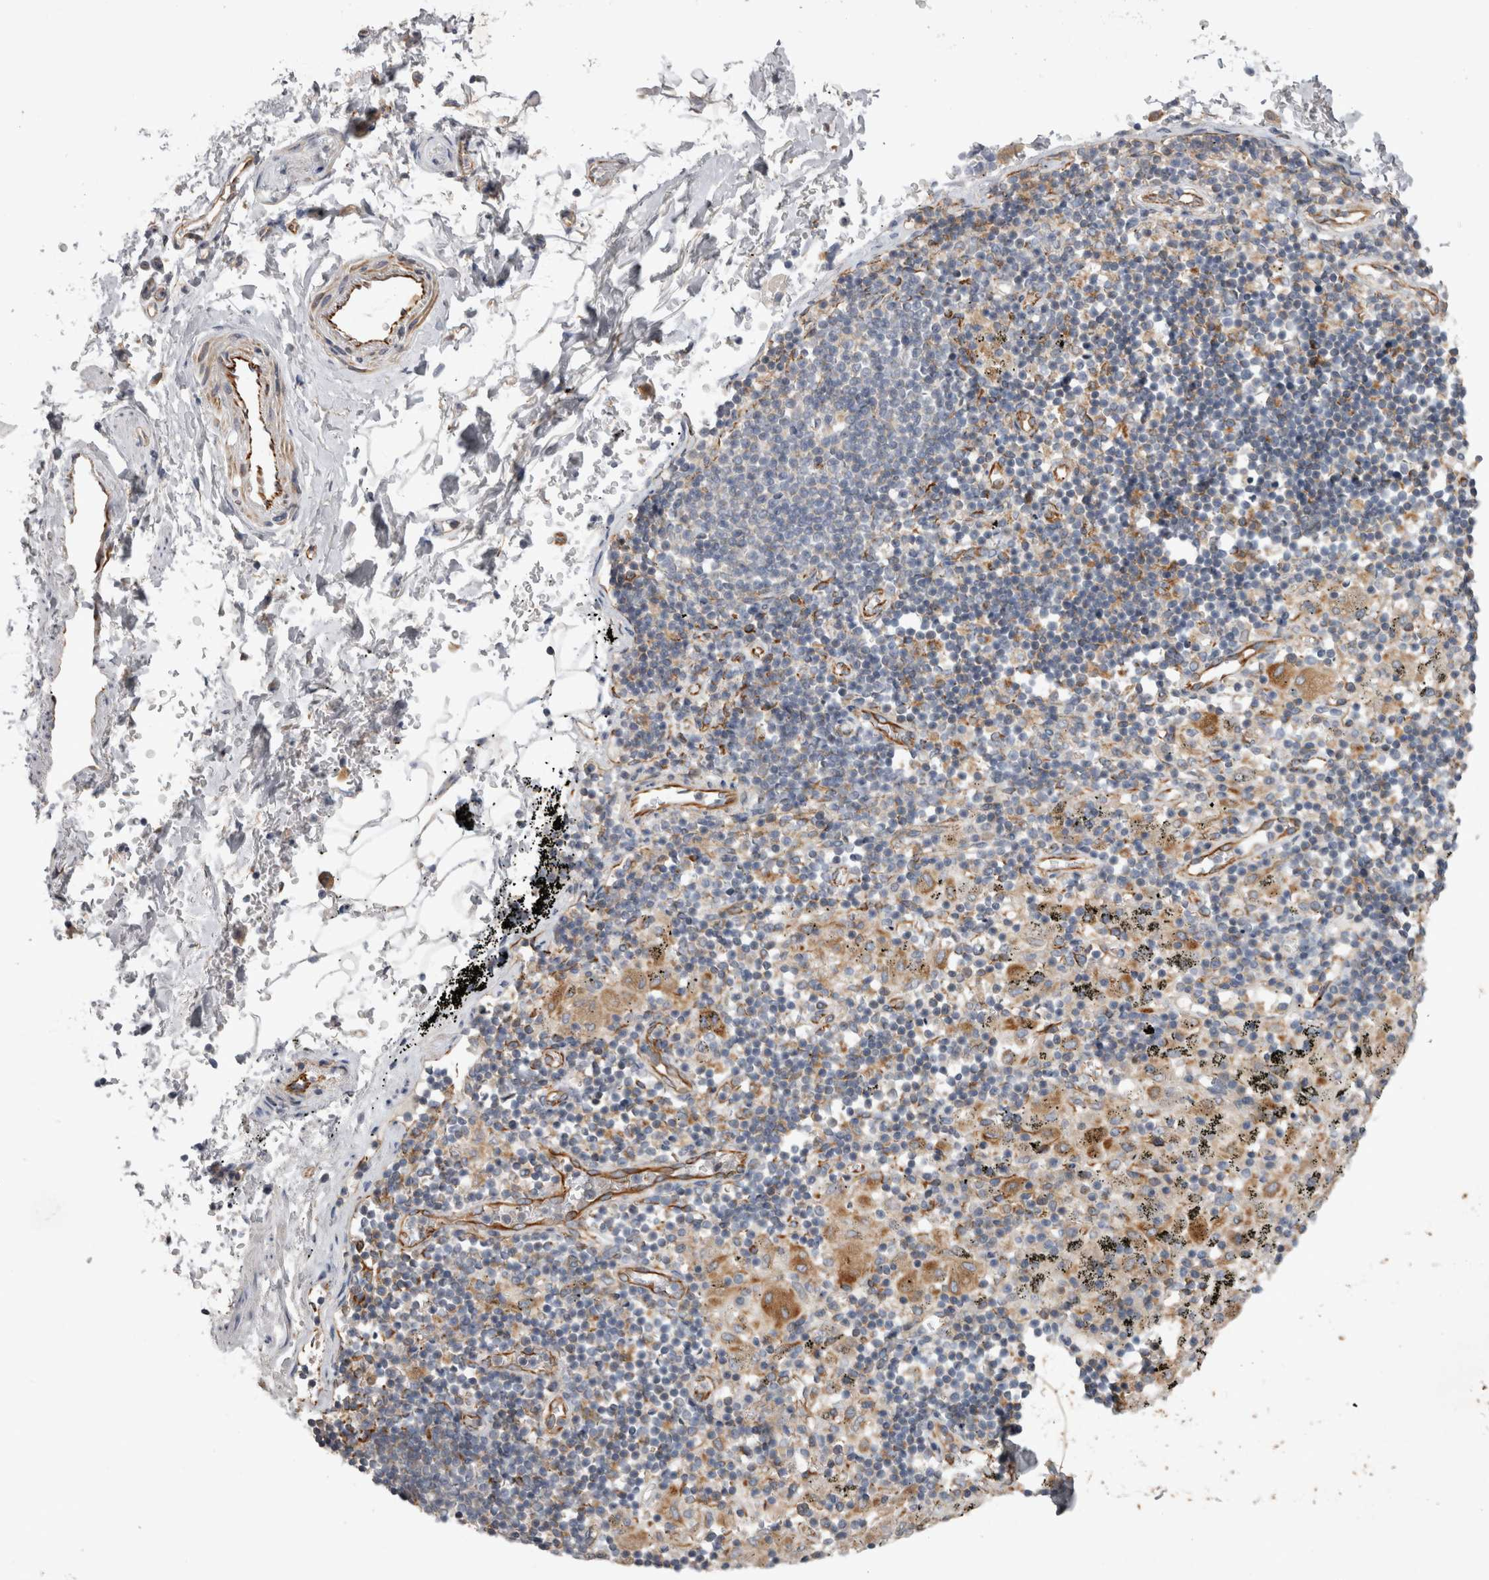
{"staining": {"intensity": "negative", "quantity": "none", "location": "none"}, "tissue": "adipose tissue", "cell_type": "Adipocytes", "image_type": "normal", "snomed": [{"axis": "morphology", "description": "Normal tissue, NOS"}, {"axis": "topography", "description": "Cartilage tissue"}, {"axis": "topography", "description": "Lung"}], "caption": "A high-resolution image shows immunohistochemistry staining of benign adipose tissue, which exhibits no significant positivity in adipocytes. (DAB IHC visualized using brightfield microscopy, high magnification).", "gene": "STRADB", "patient": {"sex": "female", "age": 77}}